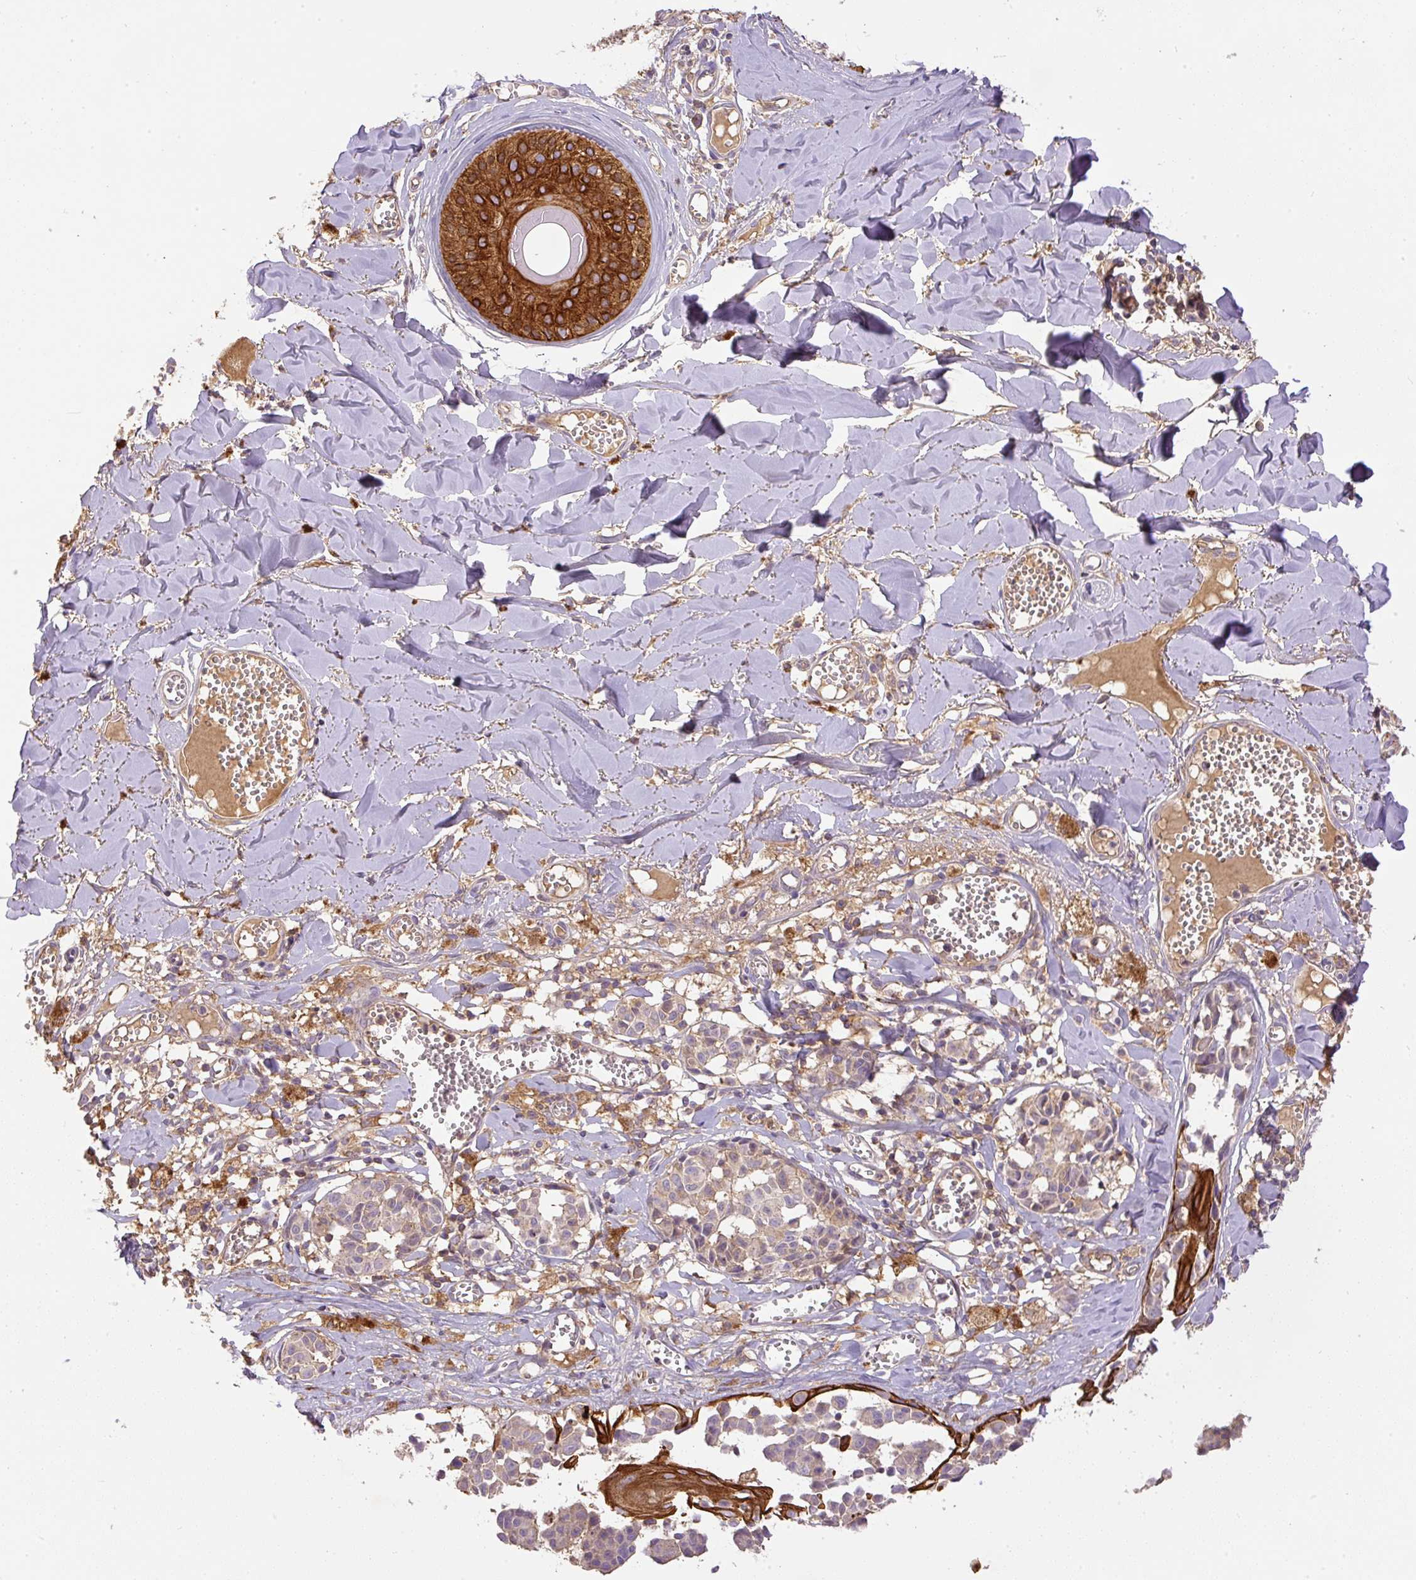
{"staining": {"intensity": "negative", "quantity": "none", "location": "none"}, "tissue": "melanoma", "cell_type": "Tumor cells", "image_type": "cancer", "snomed": [{"axis": "morphology", "description": "Malignant melanoma, NOS"}, {"axis": "topography", "description": "Skin"}], "caption": "Immunohistochemistry (IHC) histopathology image of malignant melanoma stained for a protein (brown), which displays no expression in tumor cells.", "gene": "DAPK1", "patient": {"sex": "female", "age": 43}}